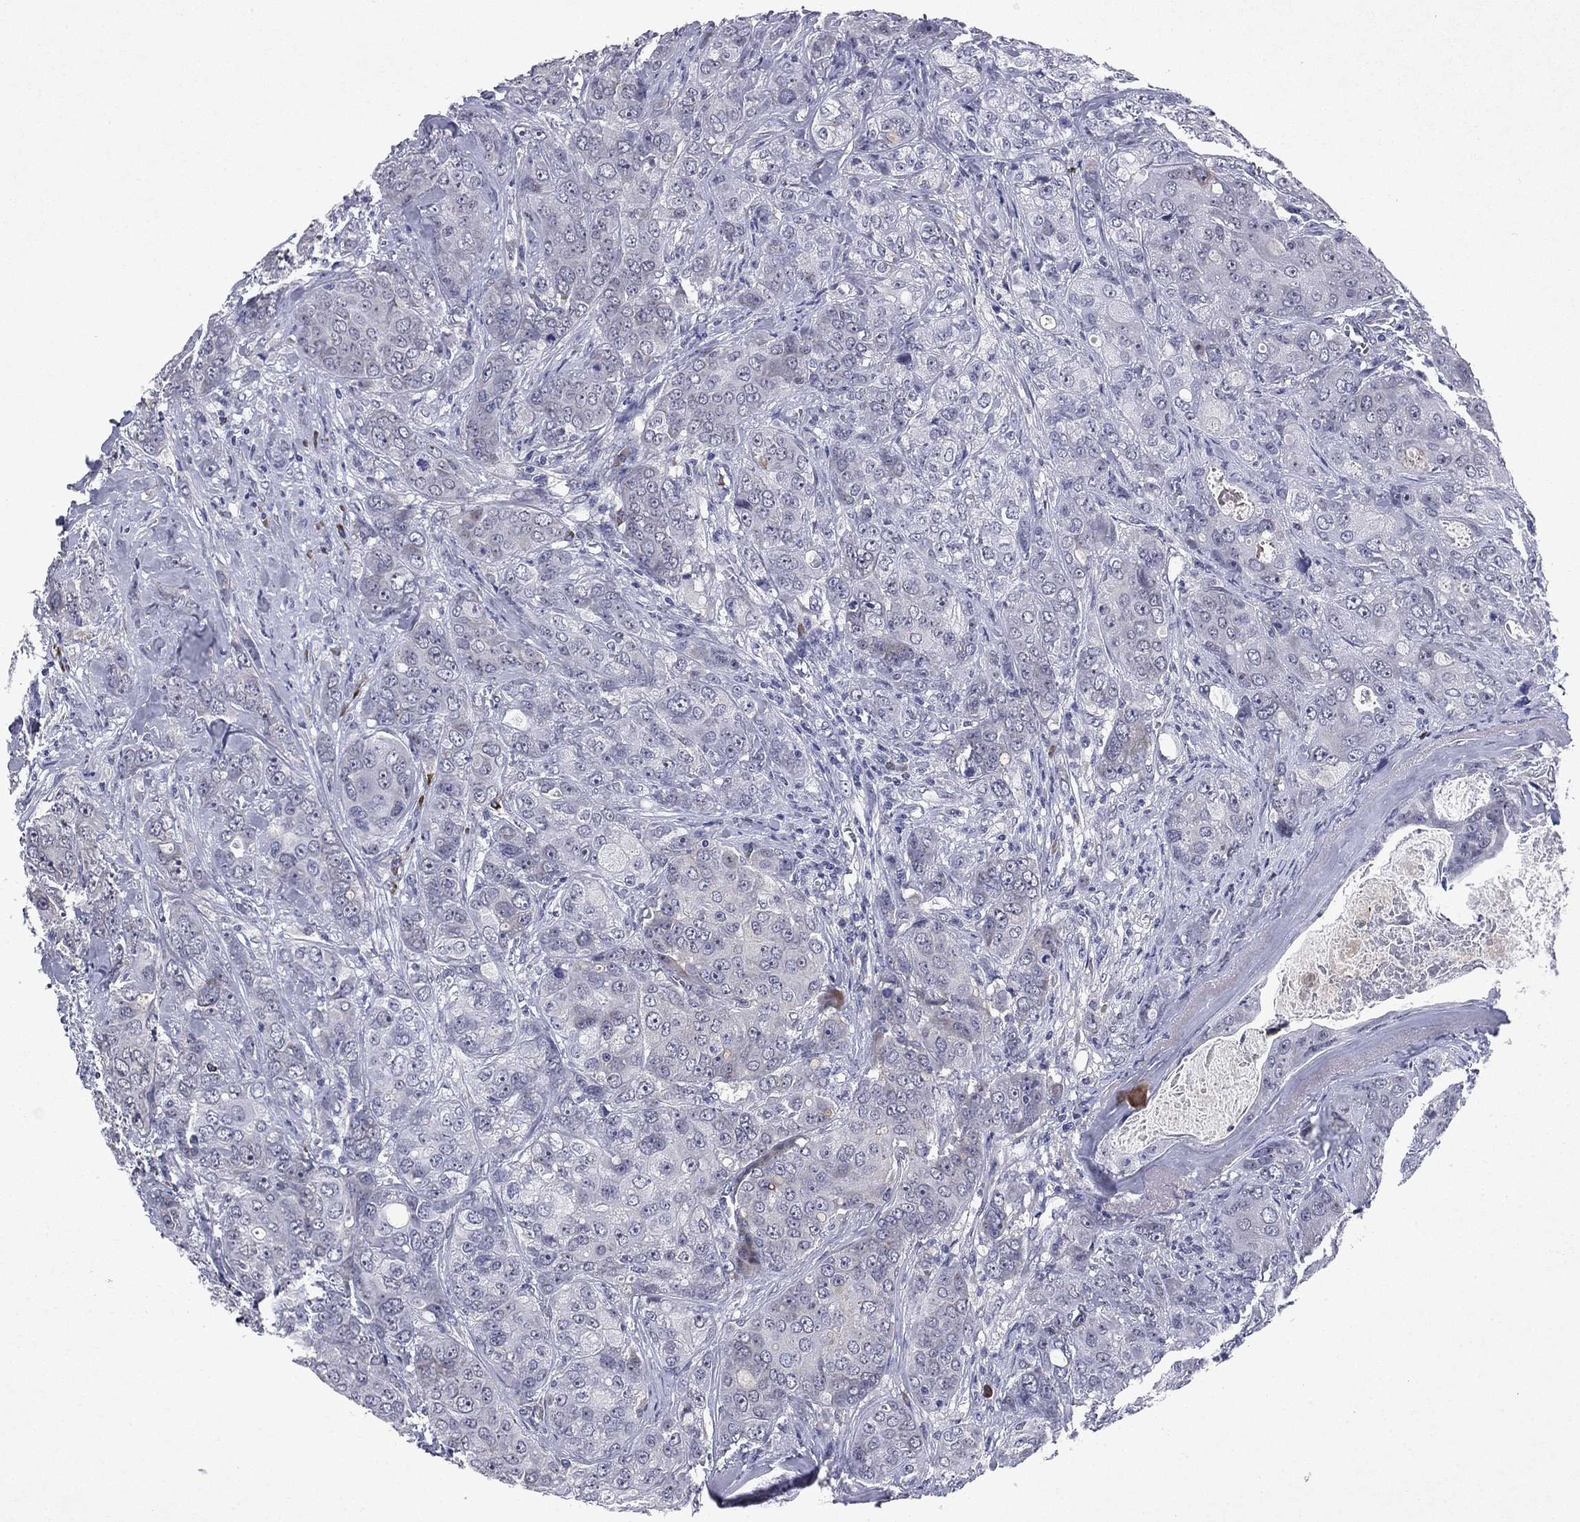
{"staining": {"intensity": "negative", "quantity": "none", "location": "none"}, "tissue": "breast cancer", "cell_type": "Tumor cells", "image_type": "cancer", "snomed": [{"axis": "morphology", "description": "Duct carcinoma"}, {"axis": "topography", "description": "Breast"}], "caption": "IHC image of human infiltrating ductal carcinoma (breast) stained for a protein (brown), which displays no staining in tumor cells.", "gene": "ECM1", "patient": {"sex": "female", "age": 43}}